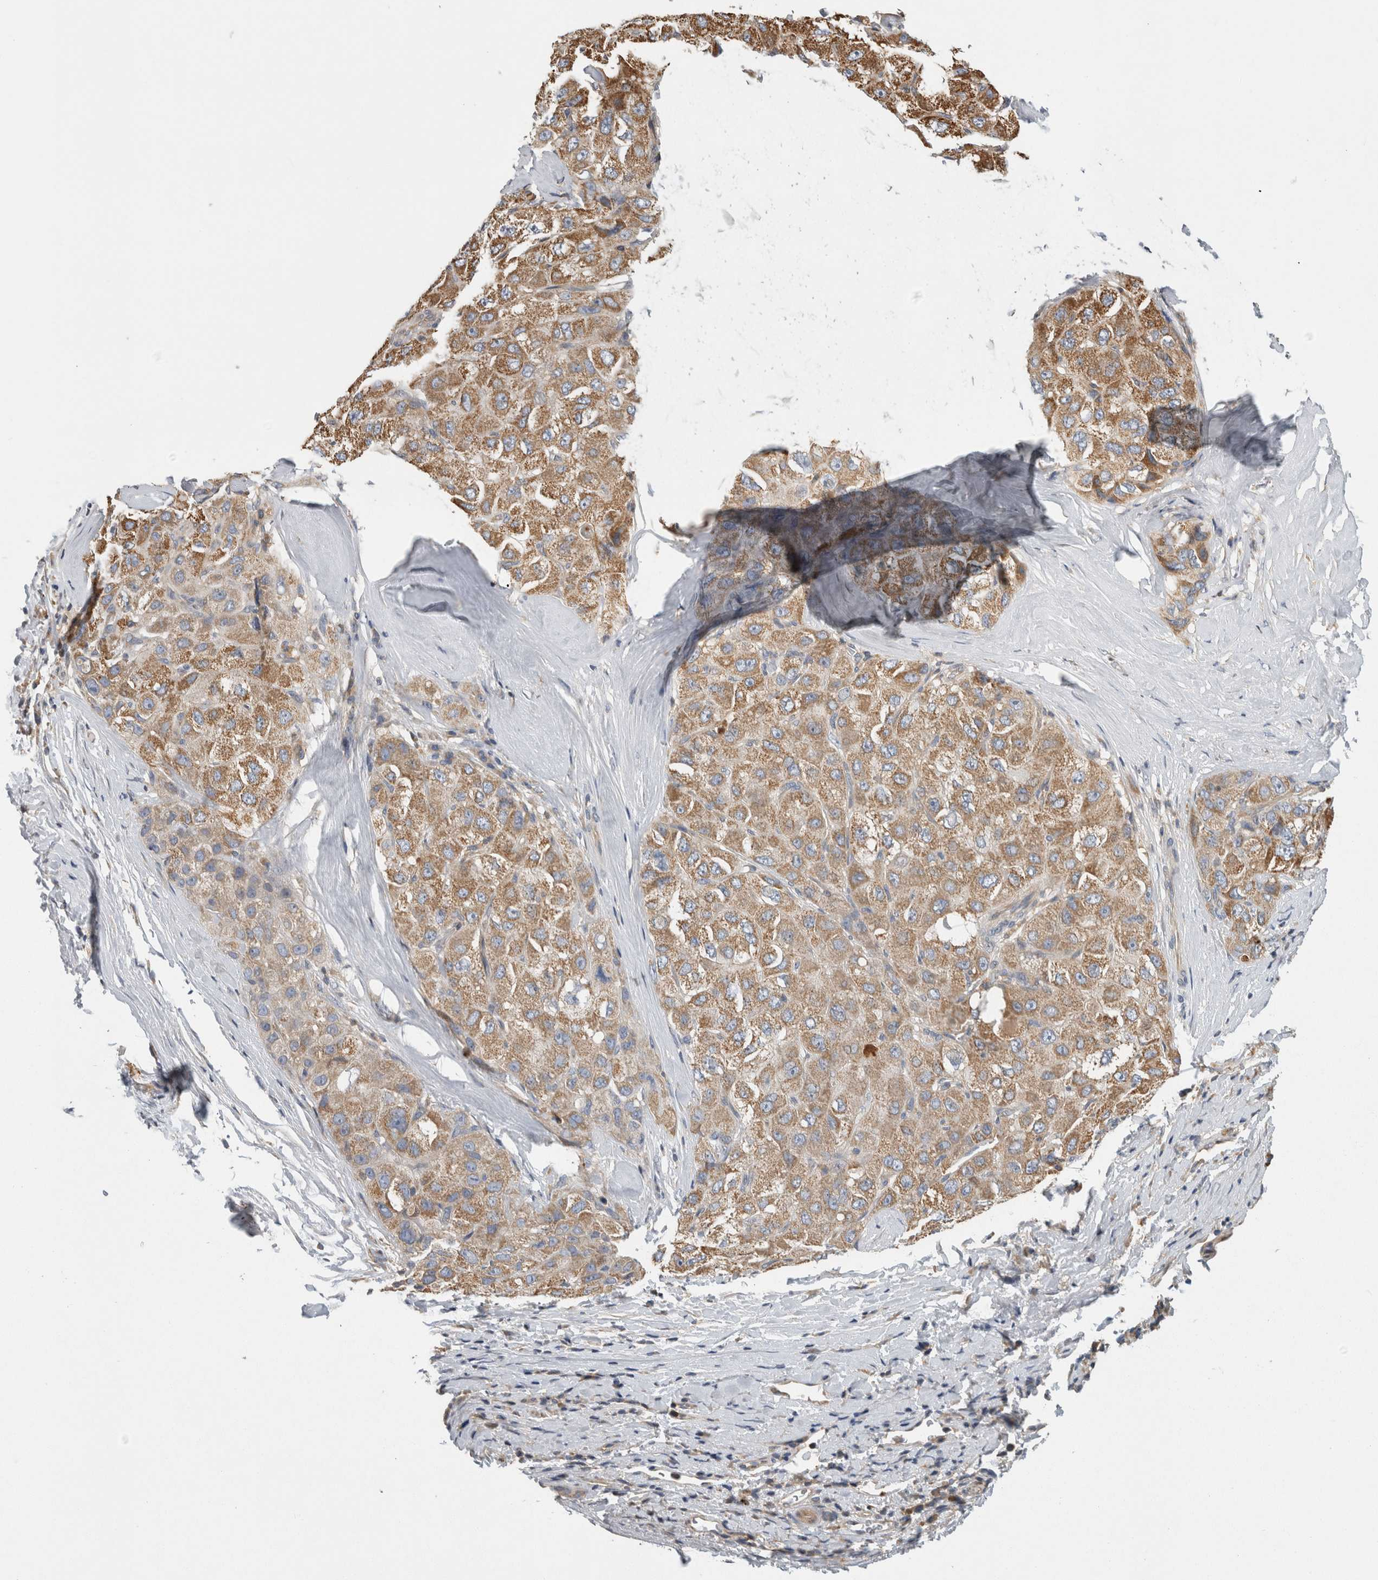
{"staining": {"intensity": "moderate", "quantity": ">75%", "location": "cytoplasmic/membranous"}, "tissue": "liver cancer", "cell_type": "Tumor cells", "image_type": "cancer", "snomed": [{"axis": "morphology", "description": "Carcinoma, Hepatocellular, NOS"}, {"axis": "topography", "description": "Liver"}], "caption": "Protein analysis of liver hepatocellular carcinoma tissue shows moderate cytoplasmic/membranous positivity in approximately >75% of tumor cells.", "gene": "GRIK2", "patient": {"sex": "male", "age": 80}}